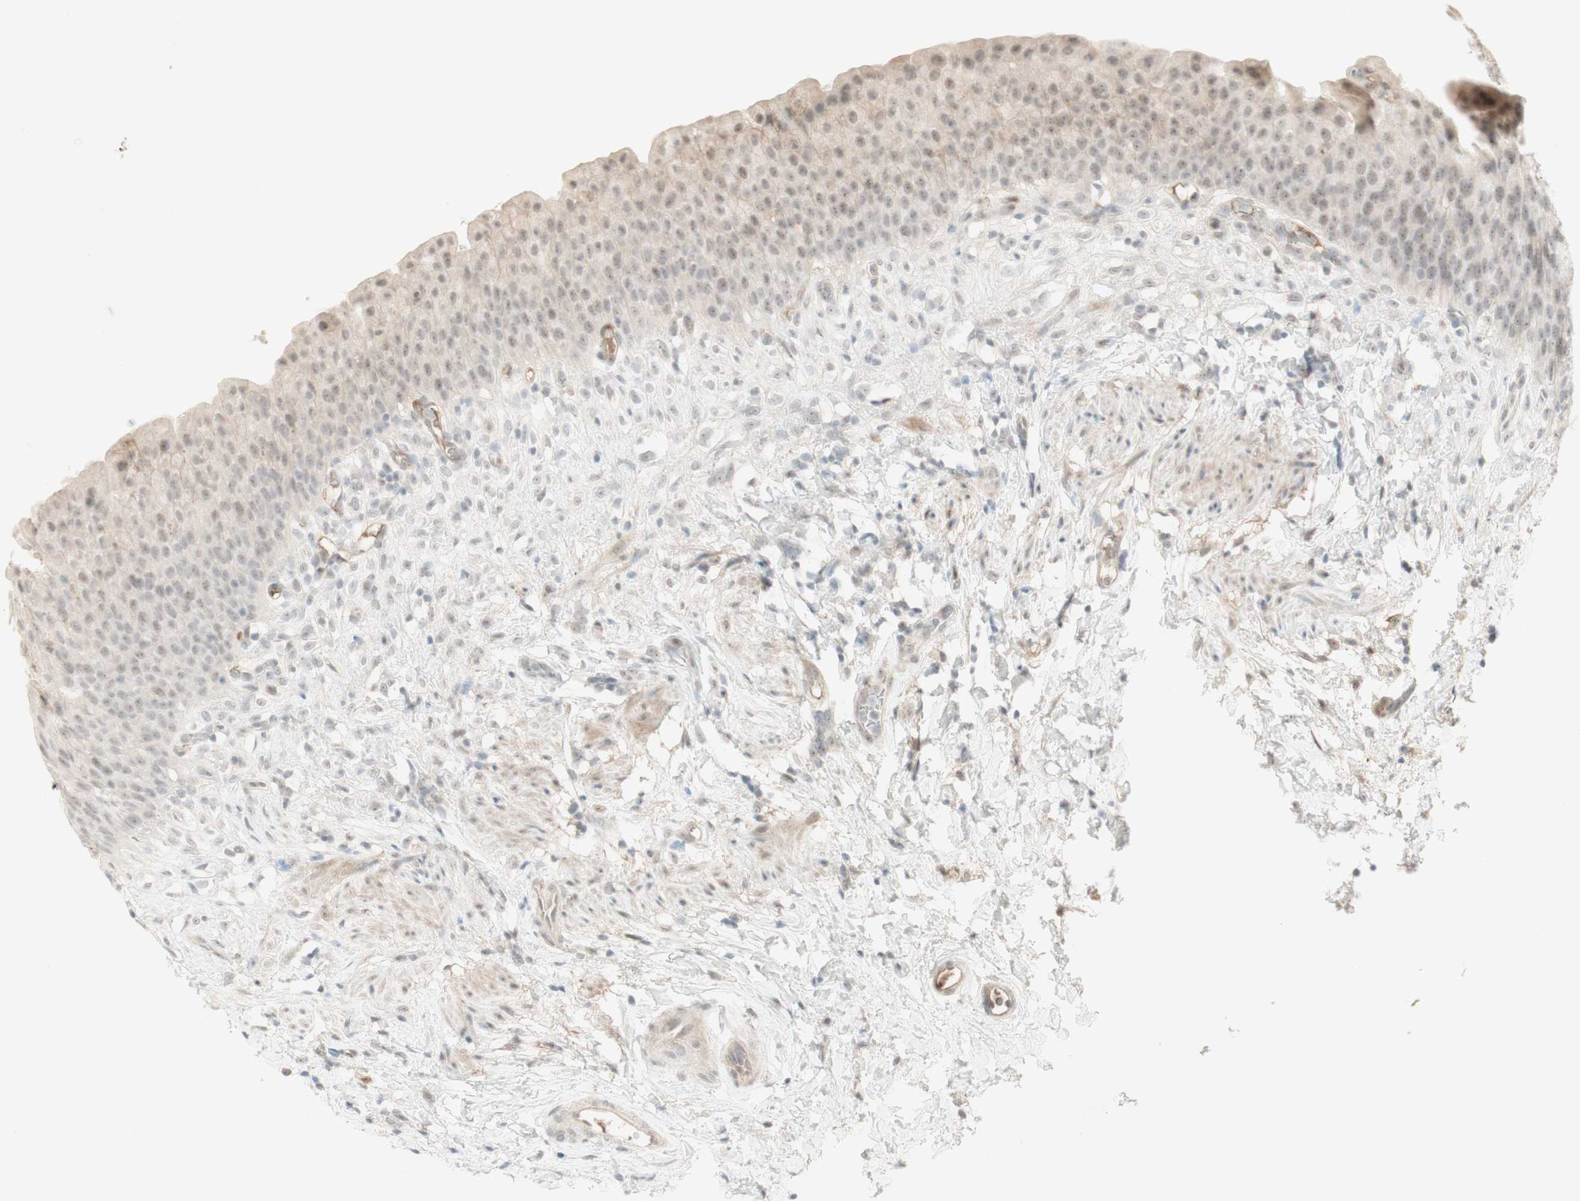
{"staining": {"intensity": "negative", "quantity": "none", "location": "none"}, "tissue": "urinary bladder", "cell_type": "Urothelial cells", "image_type": "normal", "snomed": [{"axis": "morphology", "description": "Normal tissue, NOS"}, {"axis": "topography", "description": "Urinary bladder"}], "caption": "Urothelial cells show no significant protein staining in unremarkable urinary bladder. (Immunohistochemistry, brightfield microscopy, high magnification).", "gene": "PLCD4", "patient": {"sex": "female", "age": 79}}